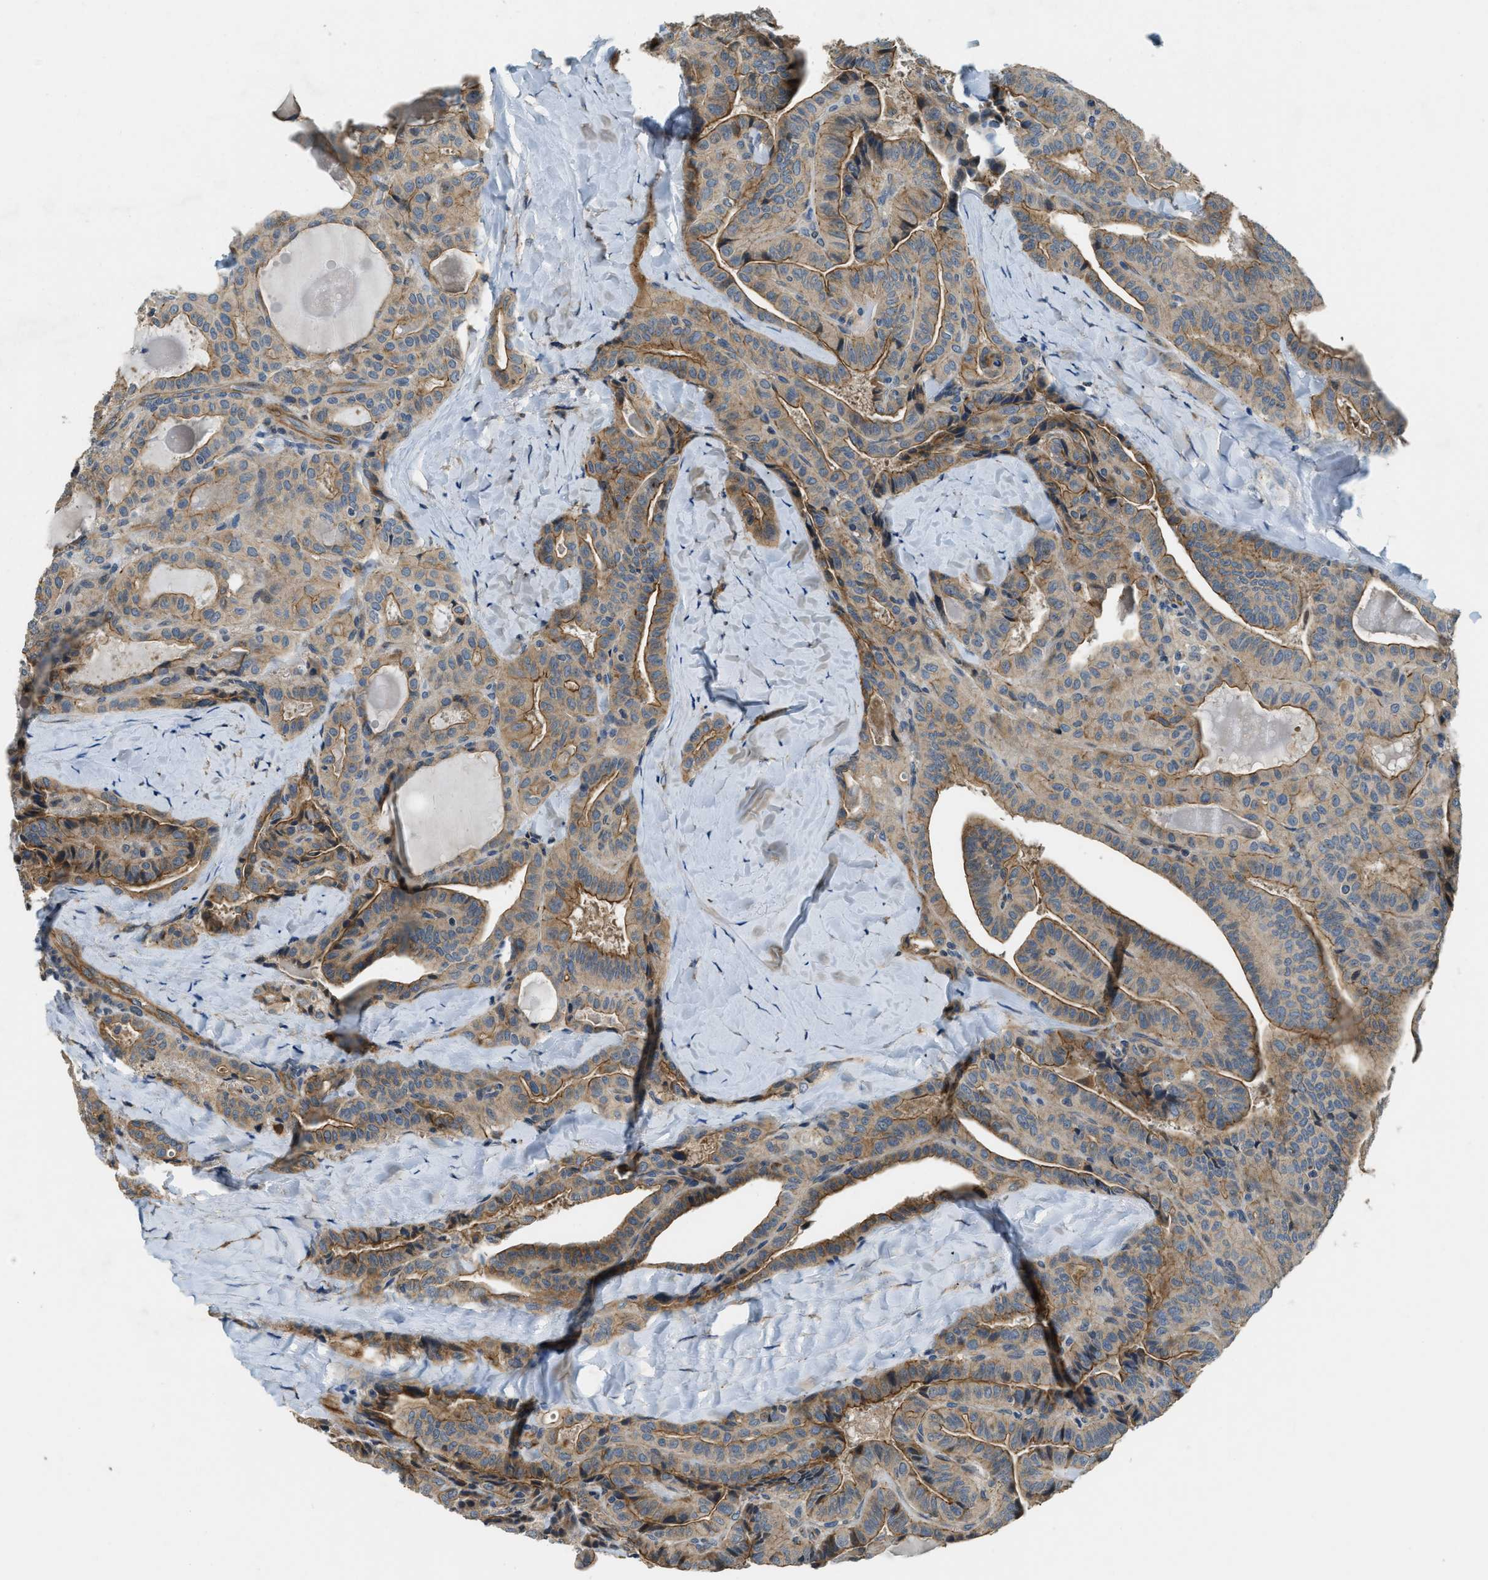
{"staining": {"intensity": "moderate", "quantity": ">75%", "location": "cytoplasmic/membranous"}, "tissue": "thyroid cancer", "cell_type": "Tumor cells", "image_type": "cancer", "snomed": [{"axis": "morphology", "description": "Papillary adenocarcinoma, NOS"}, {"axis": "topography", "description": "Thyroid gland"}], "caption": "An image showing moderate cytoplasmic/membranous staining in approximately >75% of tumor cells in papillary adenocarcinoma (thyroid), as visualized by brown immunohistochemical staining.", "gene": "ALOX12", "patient": {"sex": "male", "age": 77}}